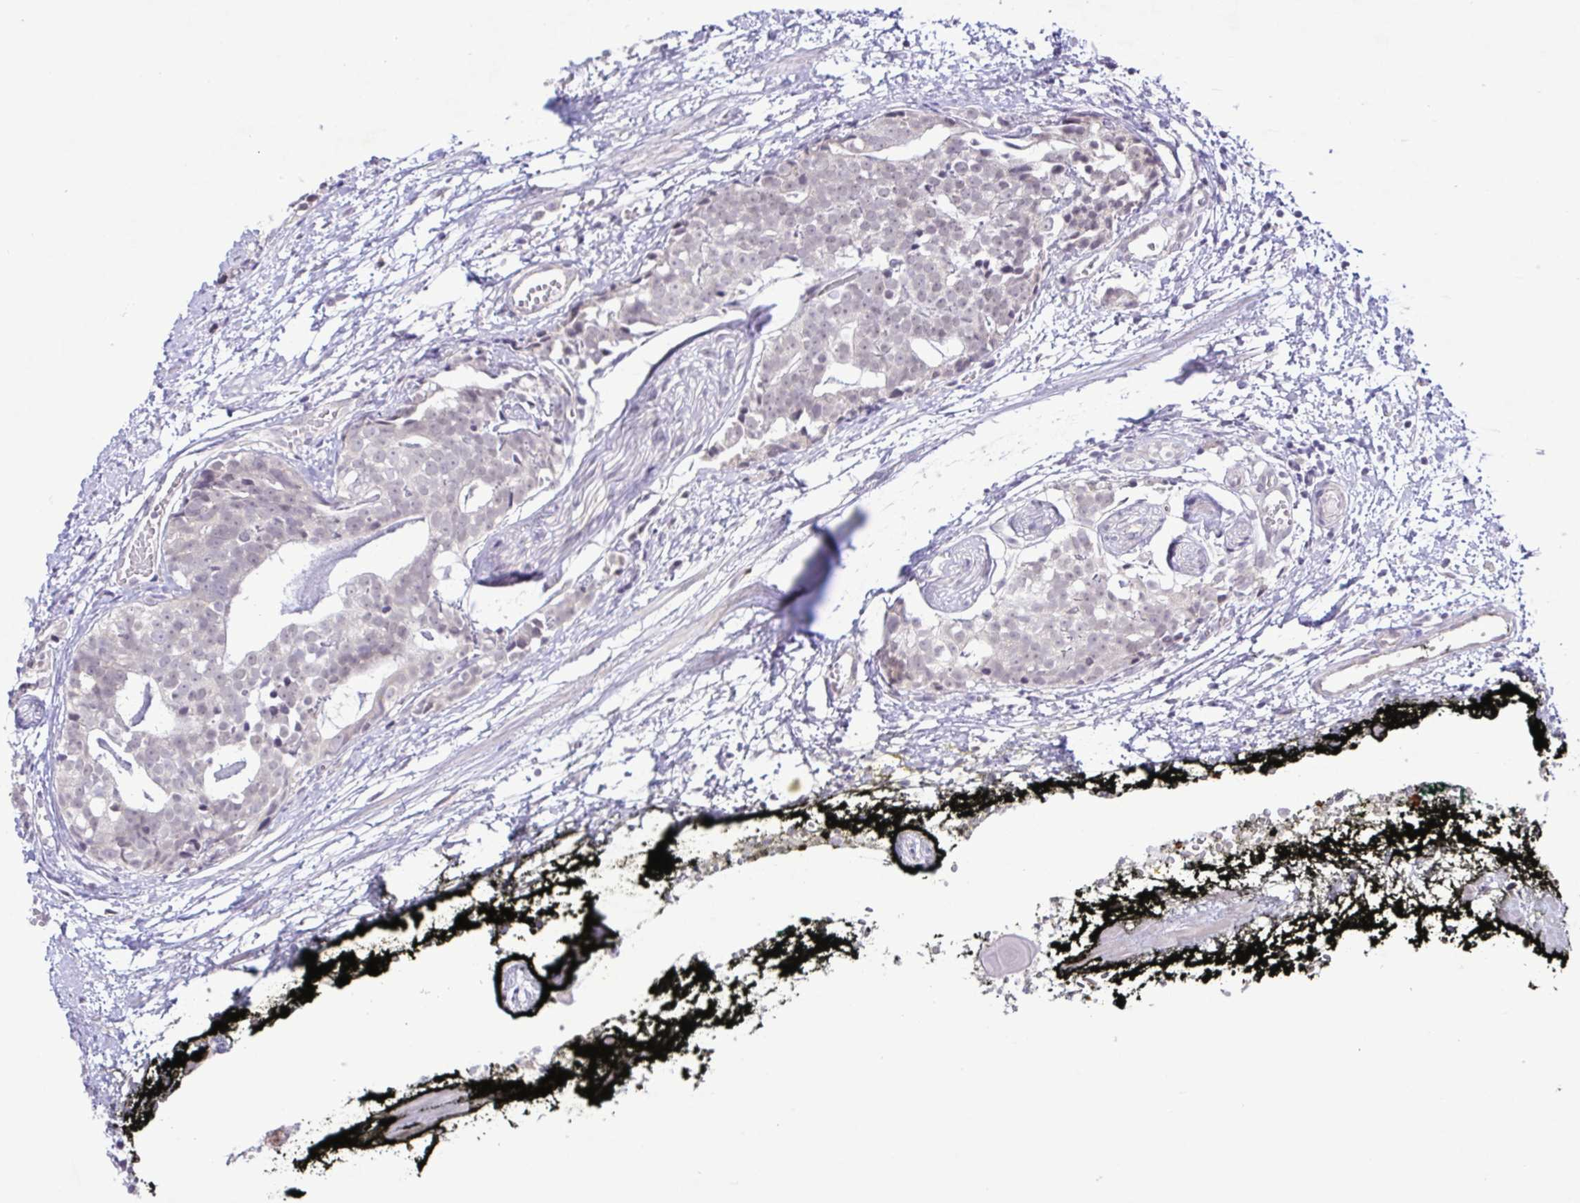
{"staining": {"intensity": "negative", "quantity": "none", "location": "none"}, "tissue": "prostate cancer", "cell_type": "Tumor cells", "image_type": "cancer", "snomed": [{"axis": "morphology", "description": "Adenocarcinoma, High grade"}, {"axis": "topography", "description": "Prostate"}], "caption": "Tumor cells are negative for brown protein staining in prostate cancer.", "gene": "IL1RN", "patient": {"sex": "male", "age": 71}}